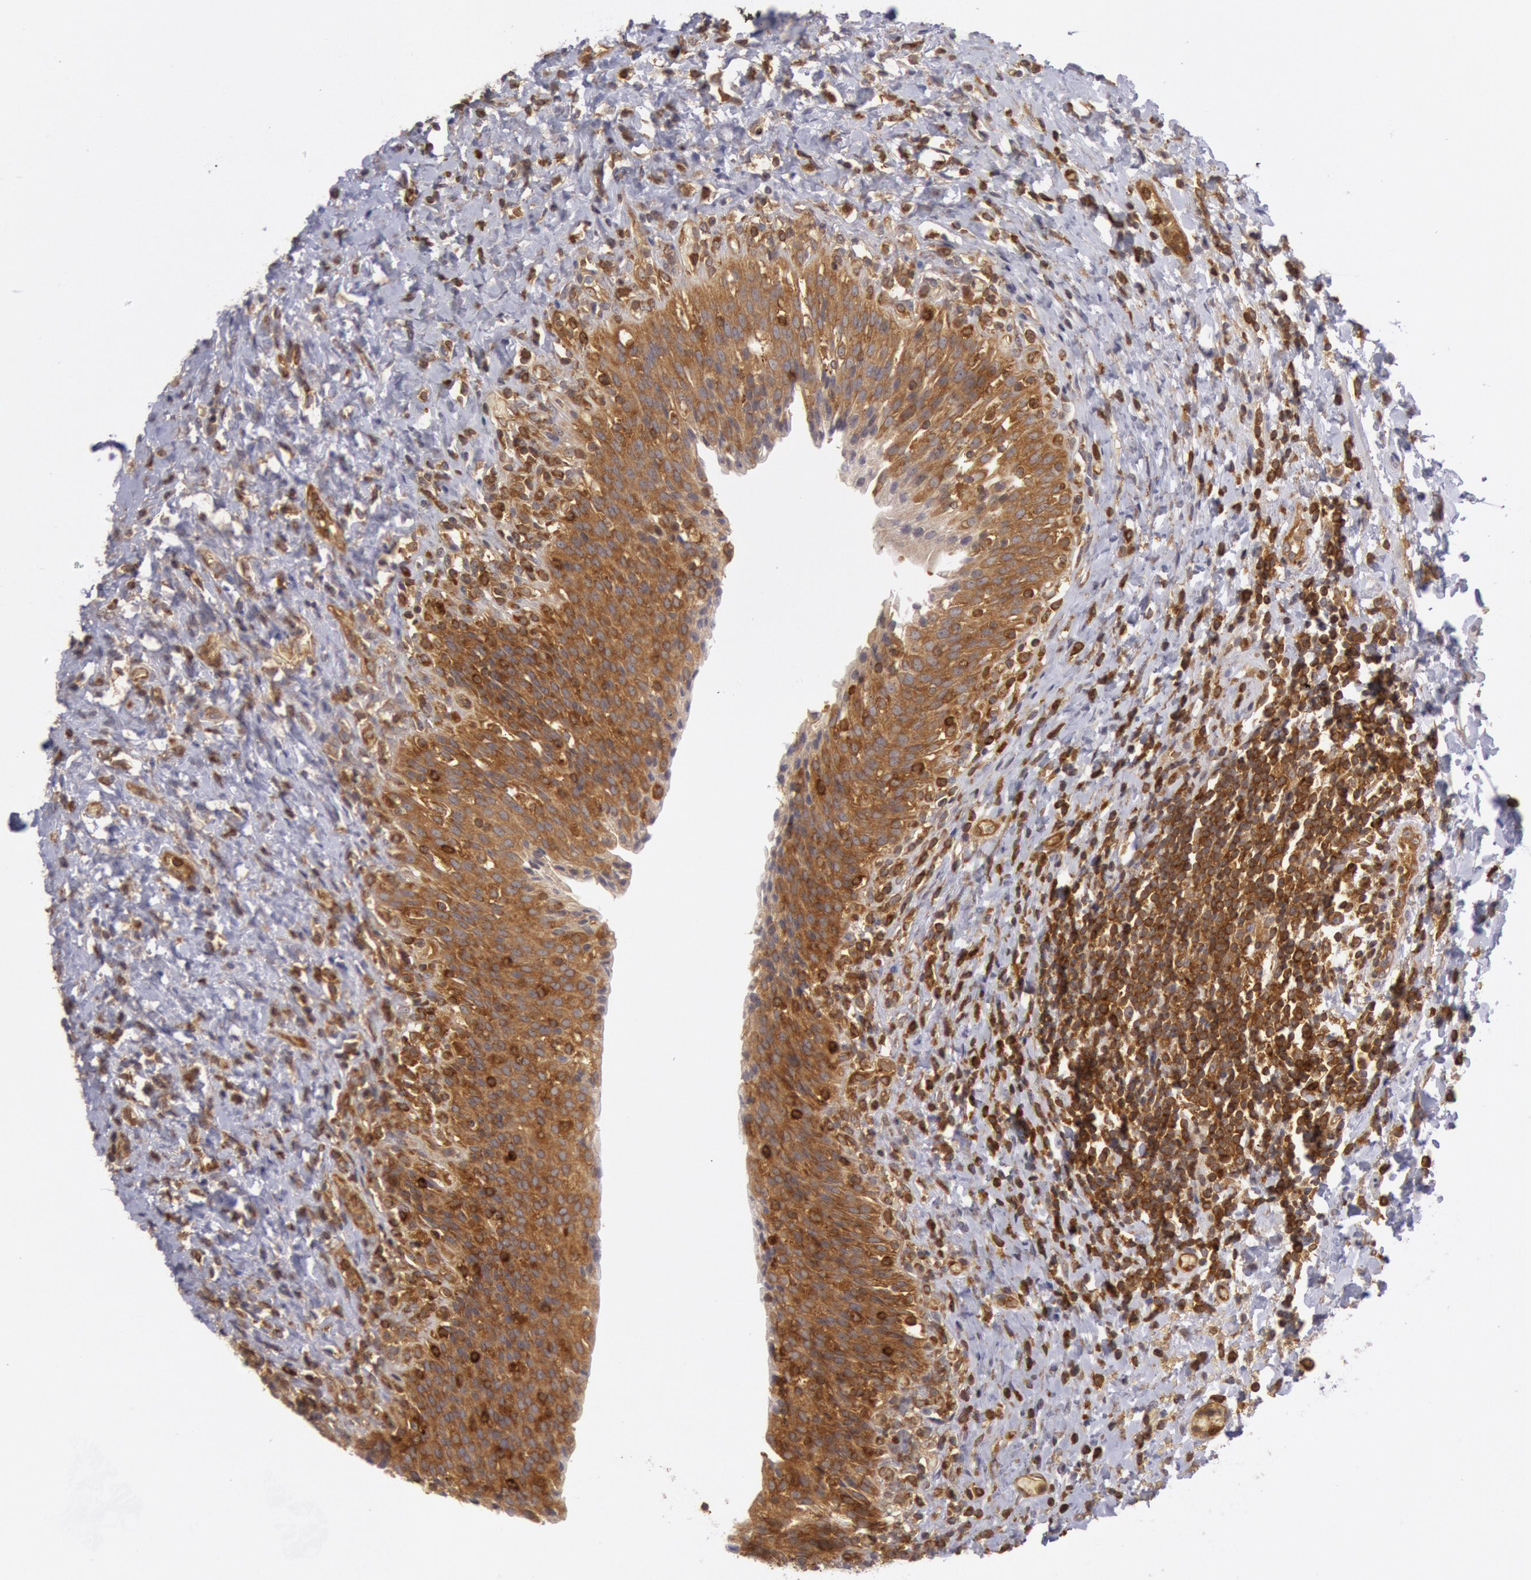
{"staining": {"intensity": "moderate", "quantity": ">75%", "location": "cytoplasmic/membranous"}, "tissue": "urinary bladder", "cell_type": "Urothelial cells", "image_type": "normal", "snomed": [{"axis": "morphology", "description": "Normal tissue, NOS"}, {"axis": "topography", "description": "Urinary bladder"}], "caption": "A brown stain highlights moderate cytoplasmic/membranous positivity of a protein in urothelial cells of benign urinary bladder.", "gene": "IKBKB", "patient": {"sex": "male", "age": 51}}